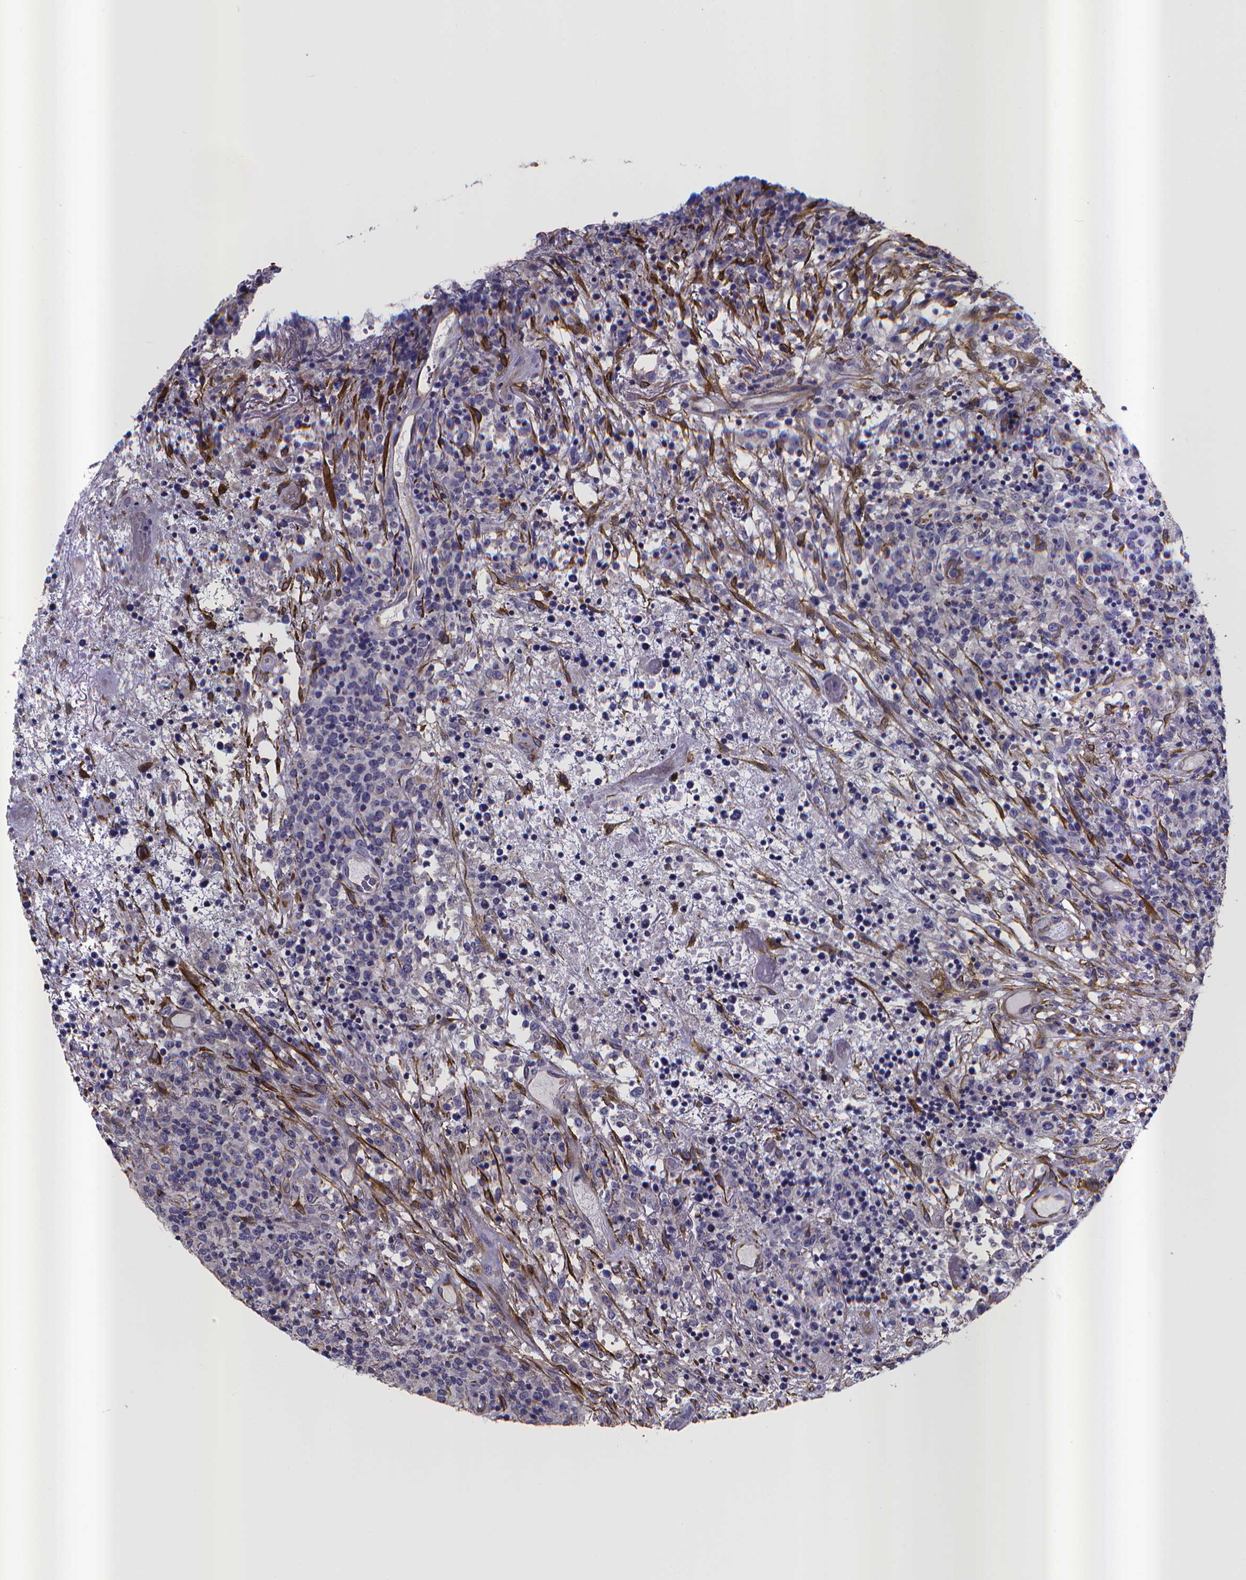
{"staining": {"intensity": "negative", "quantity": "none", "location": "none"}, "tissue": "lymphoma", "cell_type": "Tumor cells", "image_type": "cancer", "snomed": [{"axis": "morphology", "description": "Malignant lymphoma, non-Hodgkin's type, High grade"}, {"axis": "topography", "description": "Lung"}], "caption": "The immunohistochemistry (IHC) micrograph has no significant positivity in tumor cells of lymphoma tissue.", "gene": "RERG", "patient": {"sex": "male", "age": 79}}